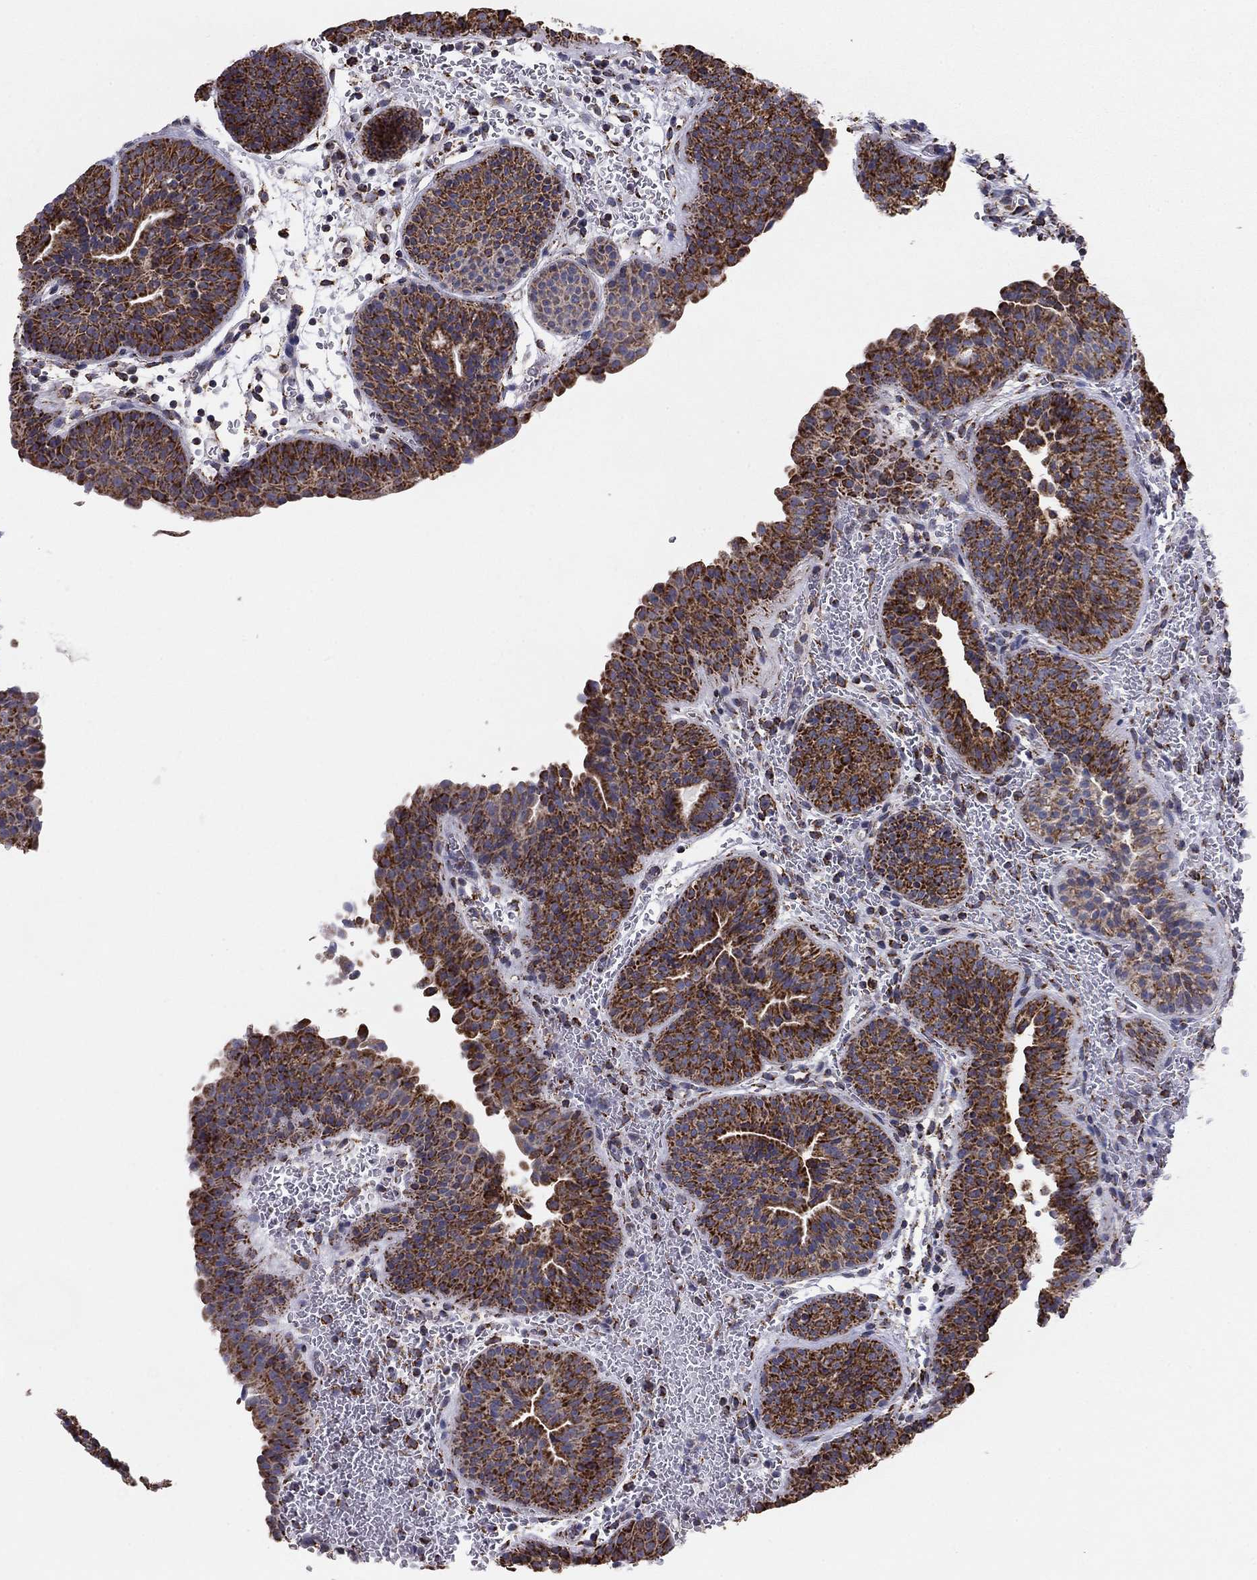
{"staining": {"intensity": "strong", "quantity": ">75%", "location": "cytoplasmic/membranous"}, "tissue": "urinary bladder", "cell_type": "Urothelial cells", "image_type": "normal", "snomed": [{"axis": "morphology", "description": "Normal tissue, NOS"}, {"axis": "topography", "description": "Urinary bladder"}], "caption": "Immunohistochemistry (IHC) image of normal urinary bladder: urinary bladder stained using immunohistochemistry (IHC) shows high levels of strong protein expression localized specifically in the cytoplasmic/membranous of urothelial cells, appearing as a cytoplasmic/membranous brown color.", "gene": "NDUFV1", "patient": {"sex": "male", "age": 37}}